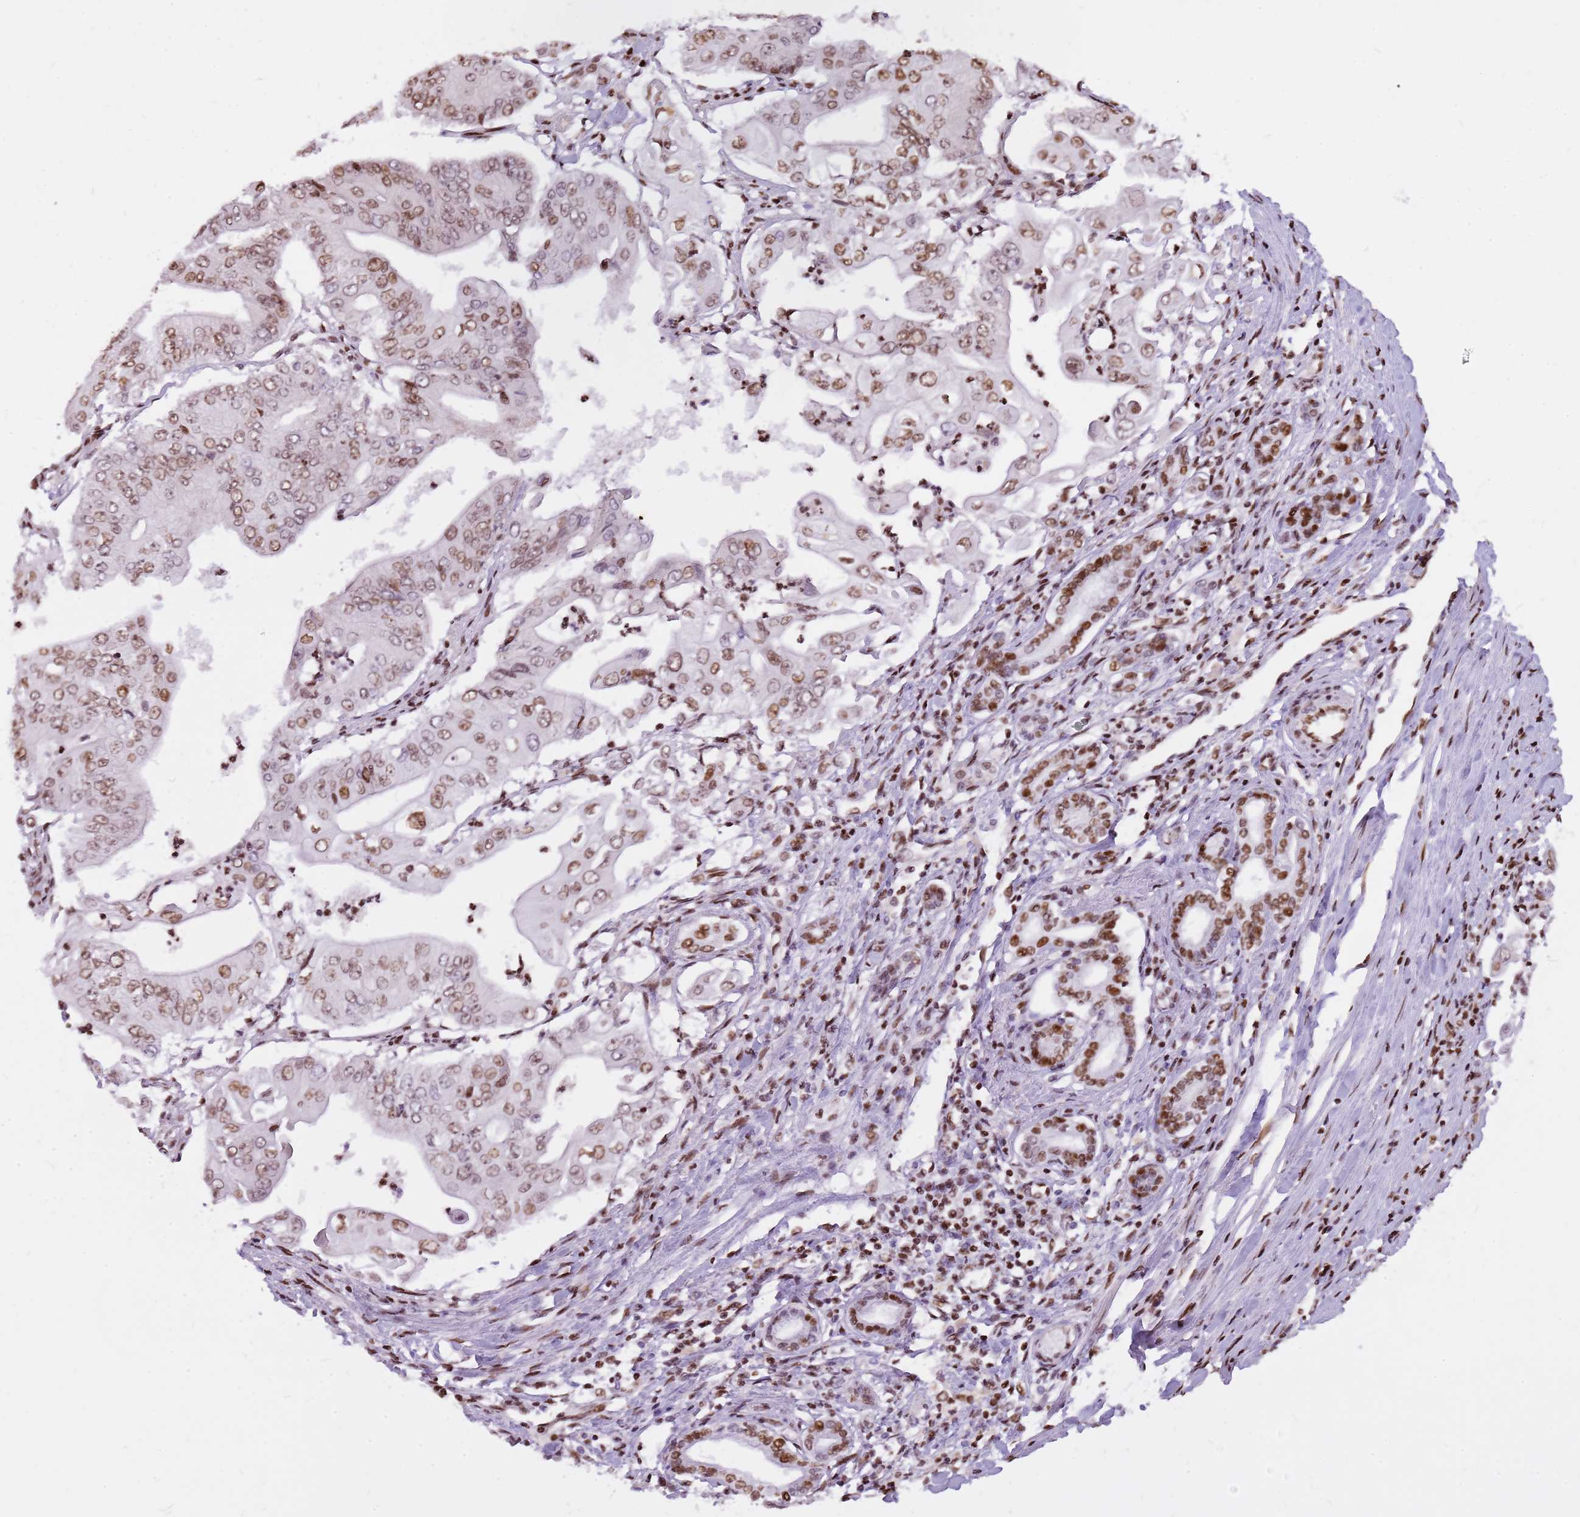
{"staining": {"intensity": "moderate", "quantity": ">75%", "location": "nuclear"}, "tissue": "pancreatic cancer", "cell_type": "Tumor cells", "image_type": "cancer", "snomed": [{"axis": "morphology", "description": "Adenocarcinoma, NOS"}, {"axis": "topography", "description": "Pancreas"}], "caption": "Pancreatic cancer stained with a brown dye shows moderate nuclear positive positivity in about >75% of tumor cells.", "gene": "WASHC4", "patient": {"sex": "female", "age": 77}}